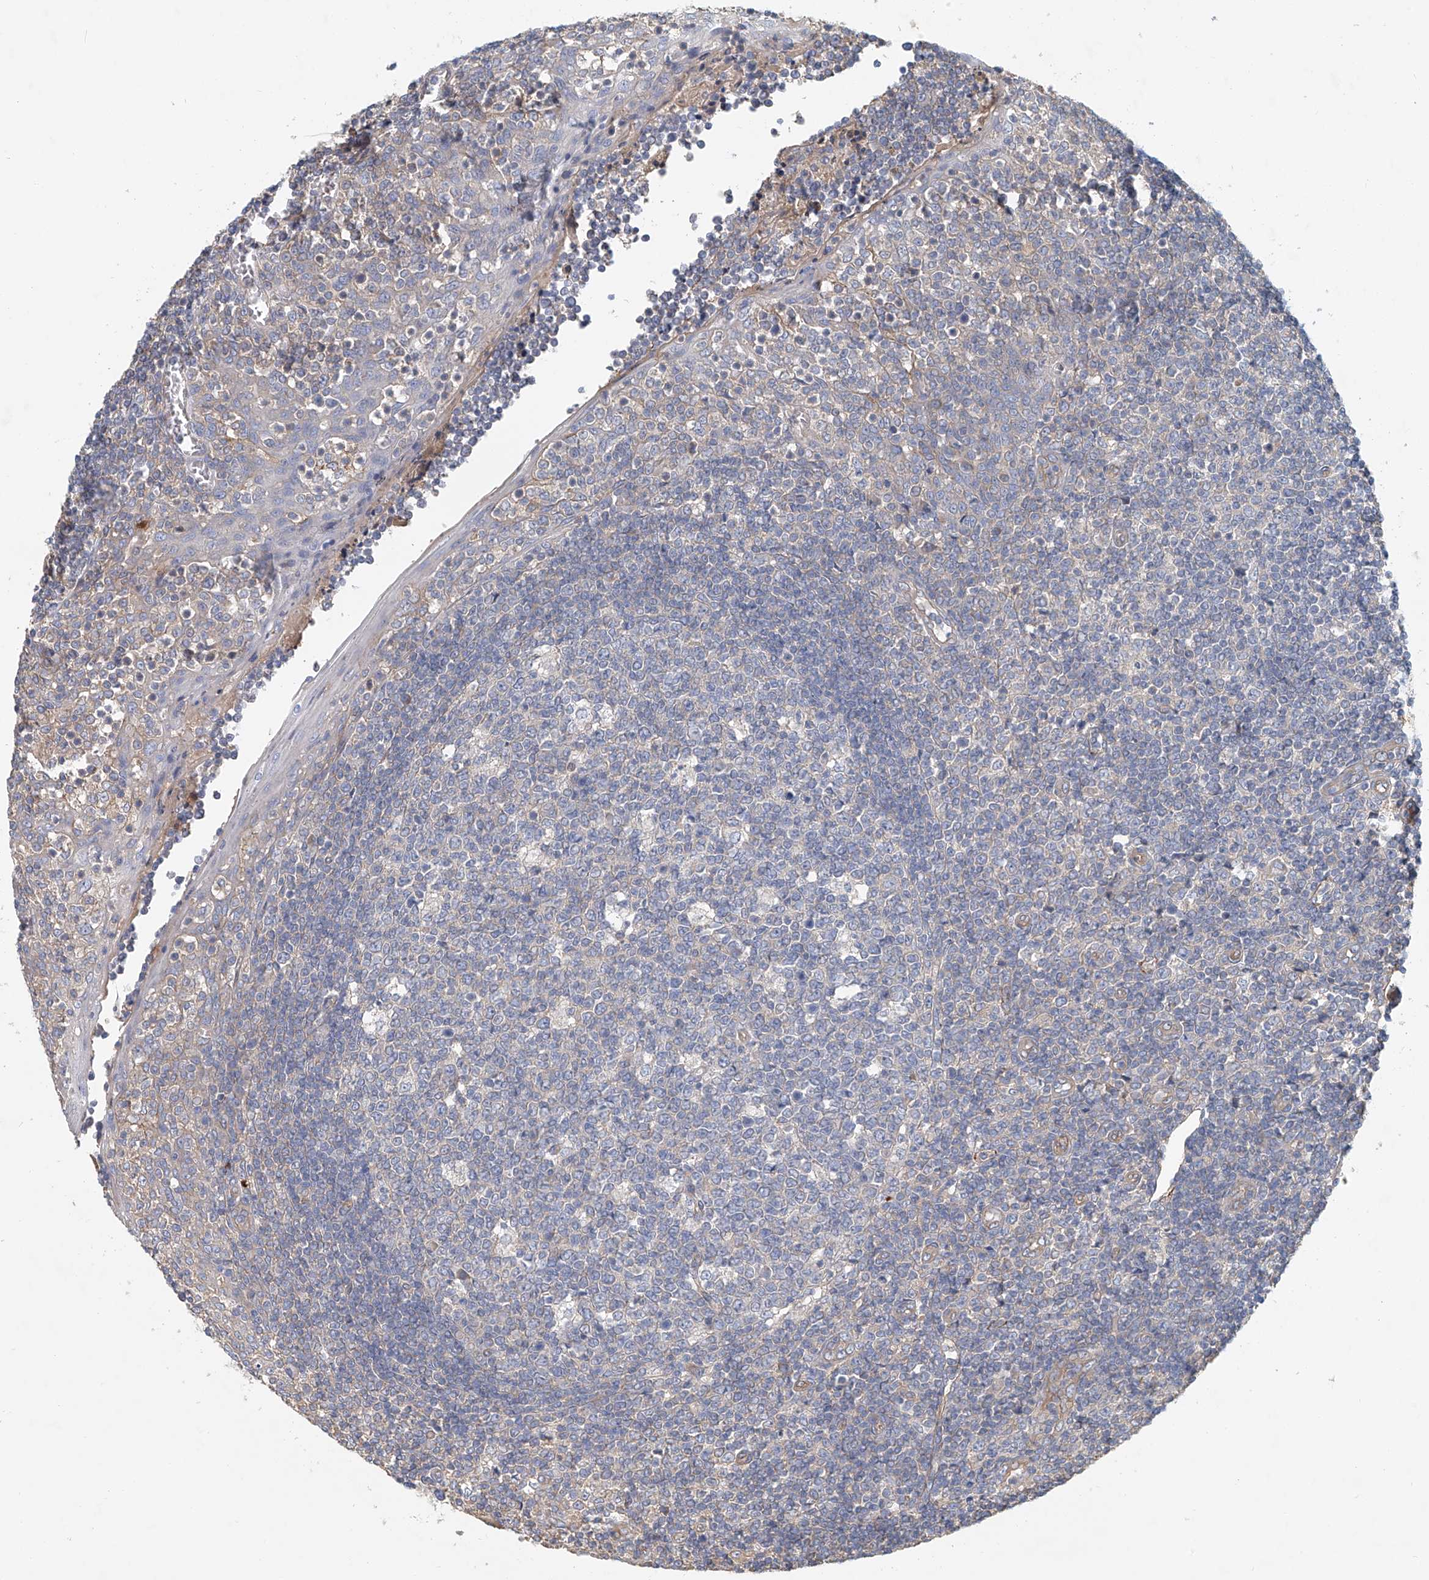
{"staining": {"intensity": "weak", "quantity": "25%-75%", "location": "cytoplasmic/membranous"}, "tissue": "tonsil", "cell_type": "Germinal center cells", "image_type": "normal", "snomed": [{"axis": "morphology", "description": "Normal tissue, NOS"}, {"axis": "topography", "description": "Tonsil"}], "caption": "Immunohistochemistry histopathology image of unremarkable human tonsil stained for a protein (brown), which reveals low levels of weak cytoplasmic/membranous expression in approximately 25%-75% of germinal center cells.", "gene": "FRYL", "patient": {"sex": "female", "age": 19}}